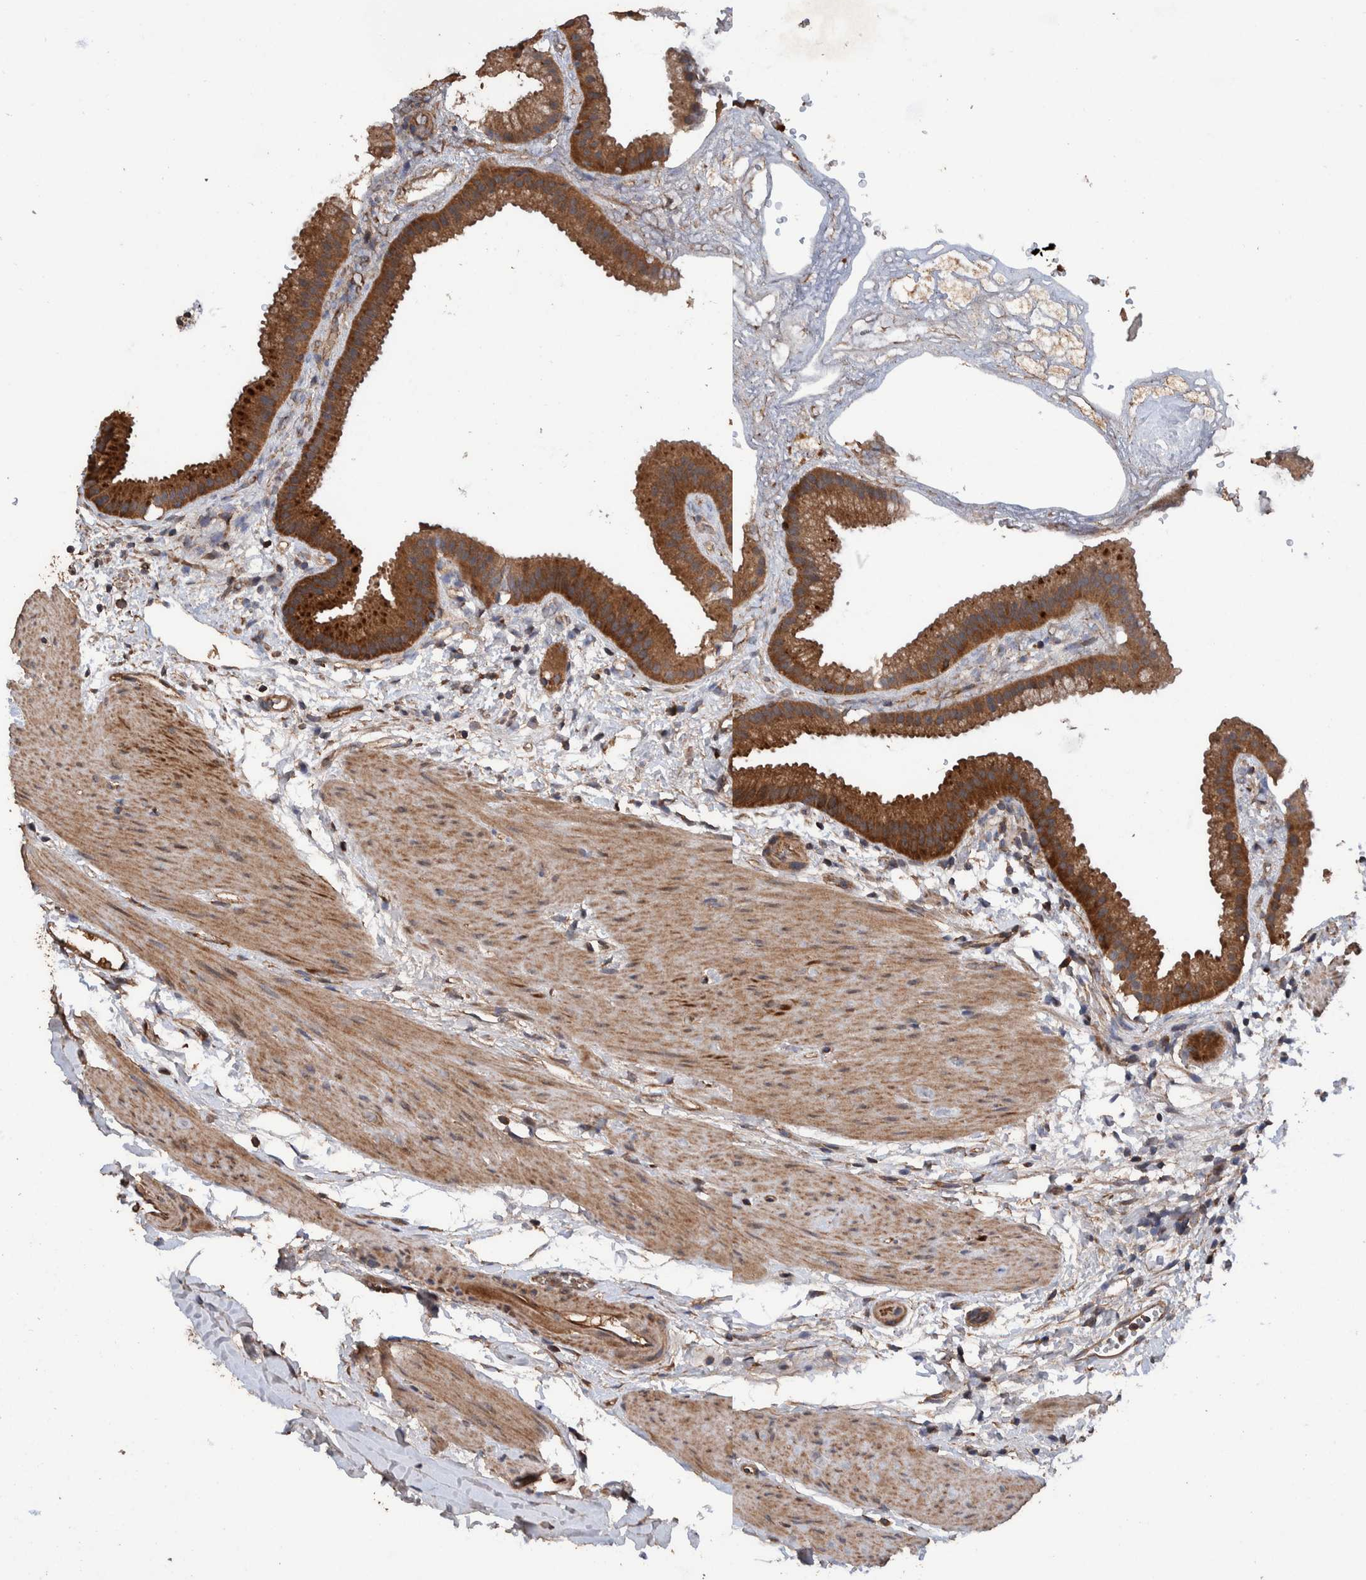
{"staining": {"intensity": "strong", "quantity": ">75%", "location": "cytoplasmic/membranous"}, "tissue": "gallbladder", "cell_type": "Glandular cells", "image_type": "normal", "snomed": [{"axis": "morphology", "description": "Normal tissue, NOS"}, {"axis": "topography", "description": "Gallbladder"}], "caption": "Protein staining of unremarkable gallbladder displays strong cytoplasmic/membranous positivity in approximately >75% of glandular cells. (Stains: DAB (3,3'-diaminobenzidine) in brown, nuclei in blue, Microscopy: brightfield microscopy at high magnification).", "gene": "ENSG00000251537", "patient": {"sex": "female", "age": 64}}